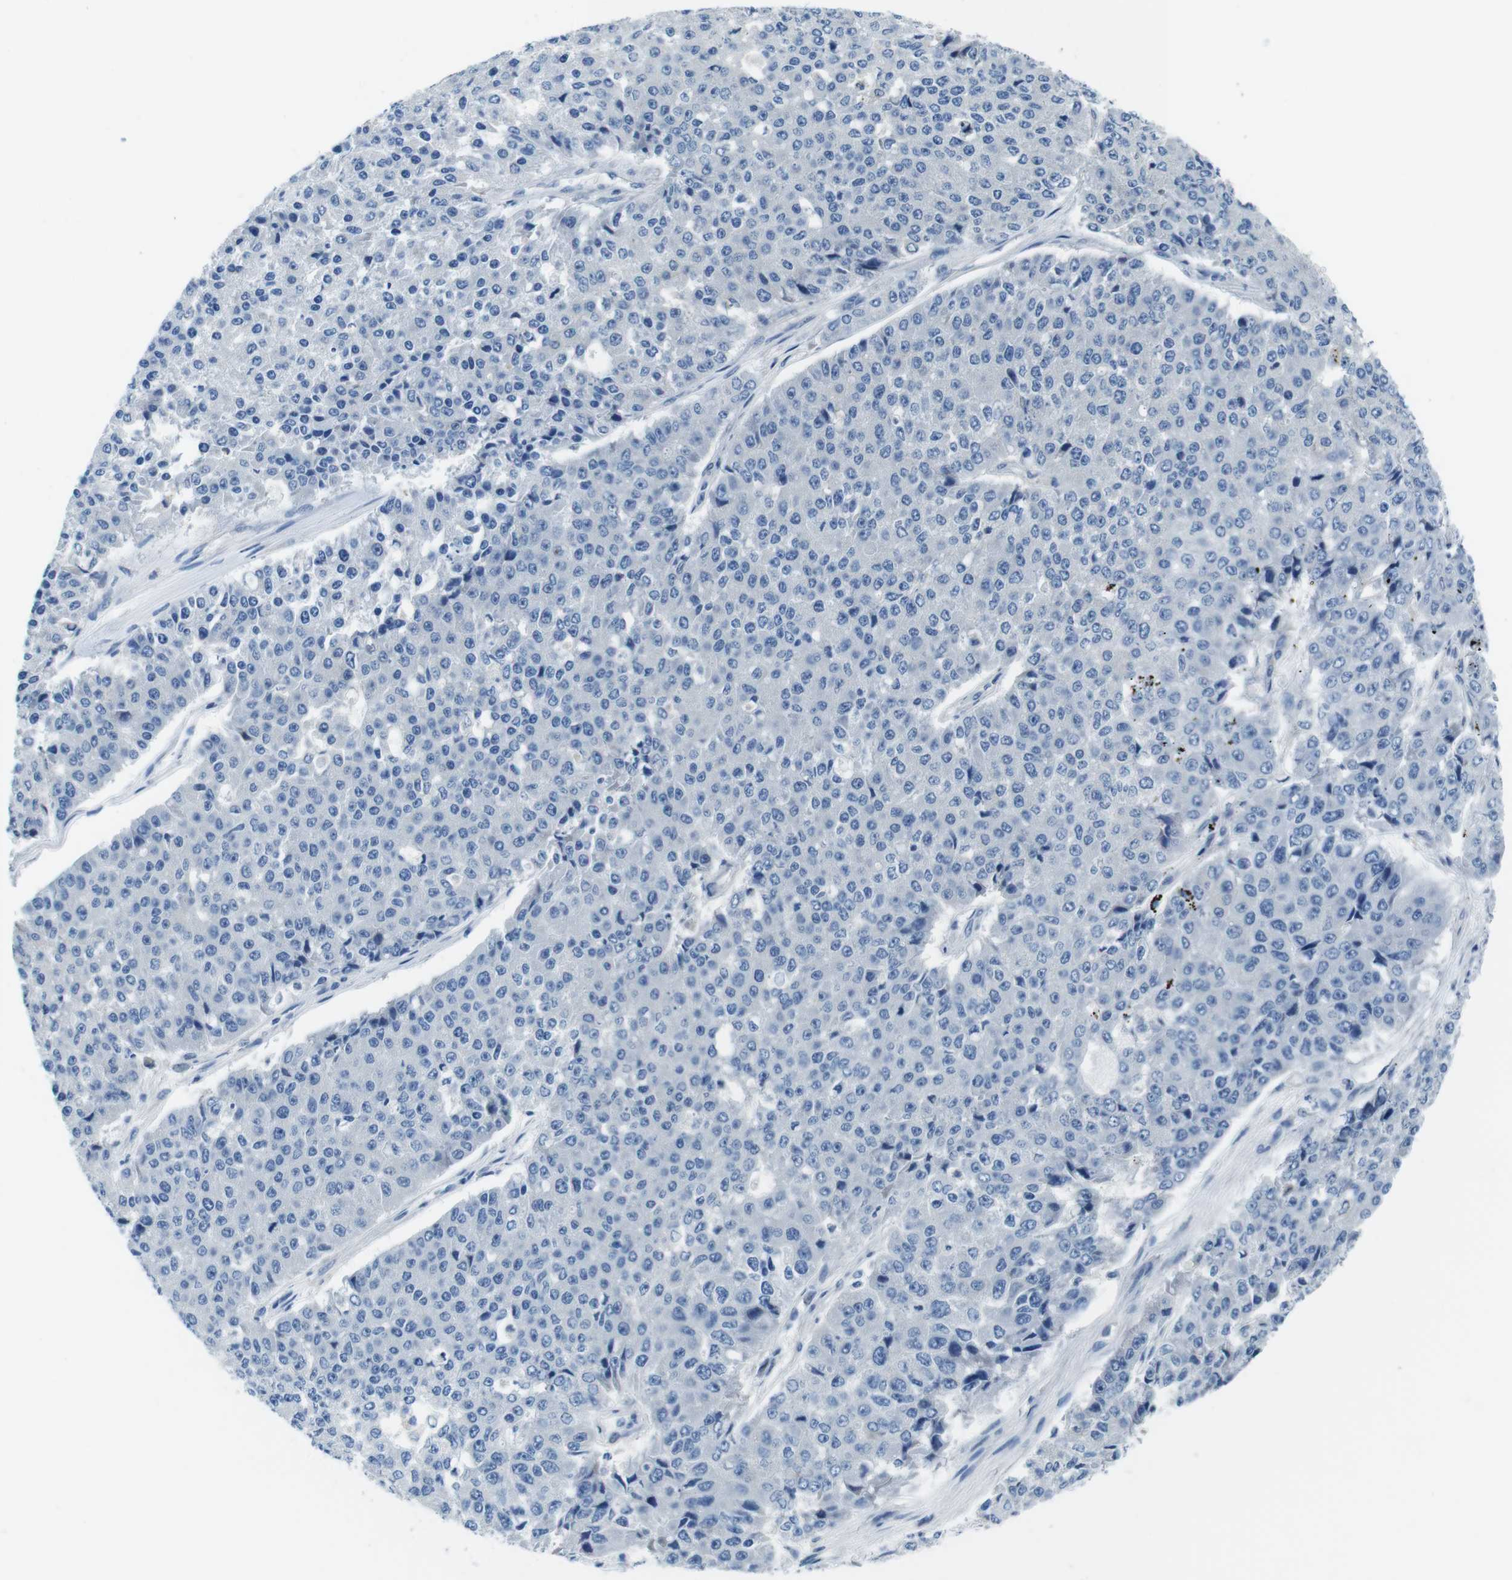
{"staining": {"intensity": "negative", "quantity": "none", "location": "none"}, "tissue": "pancreatic cancer", "cell_type": "Tumor cells", "image_type": "cancer", "snomed": [{"axis": "morphology", "description": "Adenocarcinoma, NOS"}, {"axis": "topography", "description": "Pancreas"}], "caption": "Protein analysis of pancreatic cancer (adenocarcinoma) exhibits no significant staining in tumor cells. (Brightfield microscopy of DAB (3,3'-diaminobenzidine) immunohistochemistry (IHC) at high magnification).", "gene": "EIF2B5", "patient": {"sex": "male", "age": 50}}